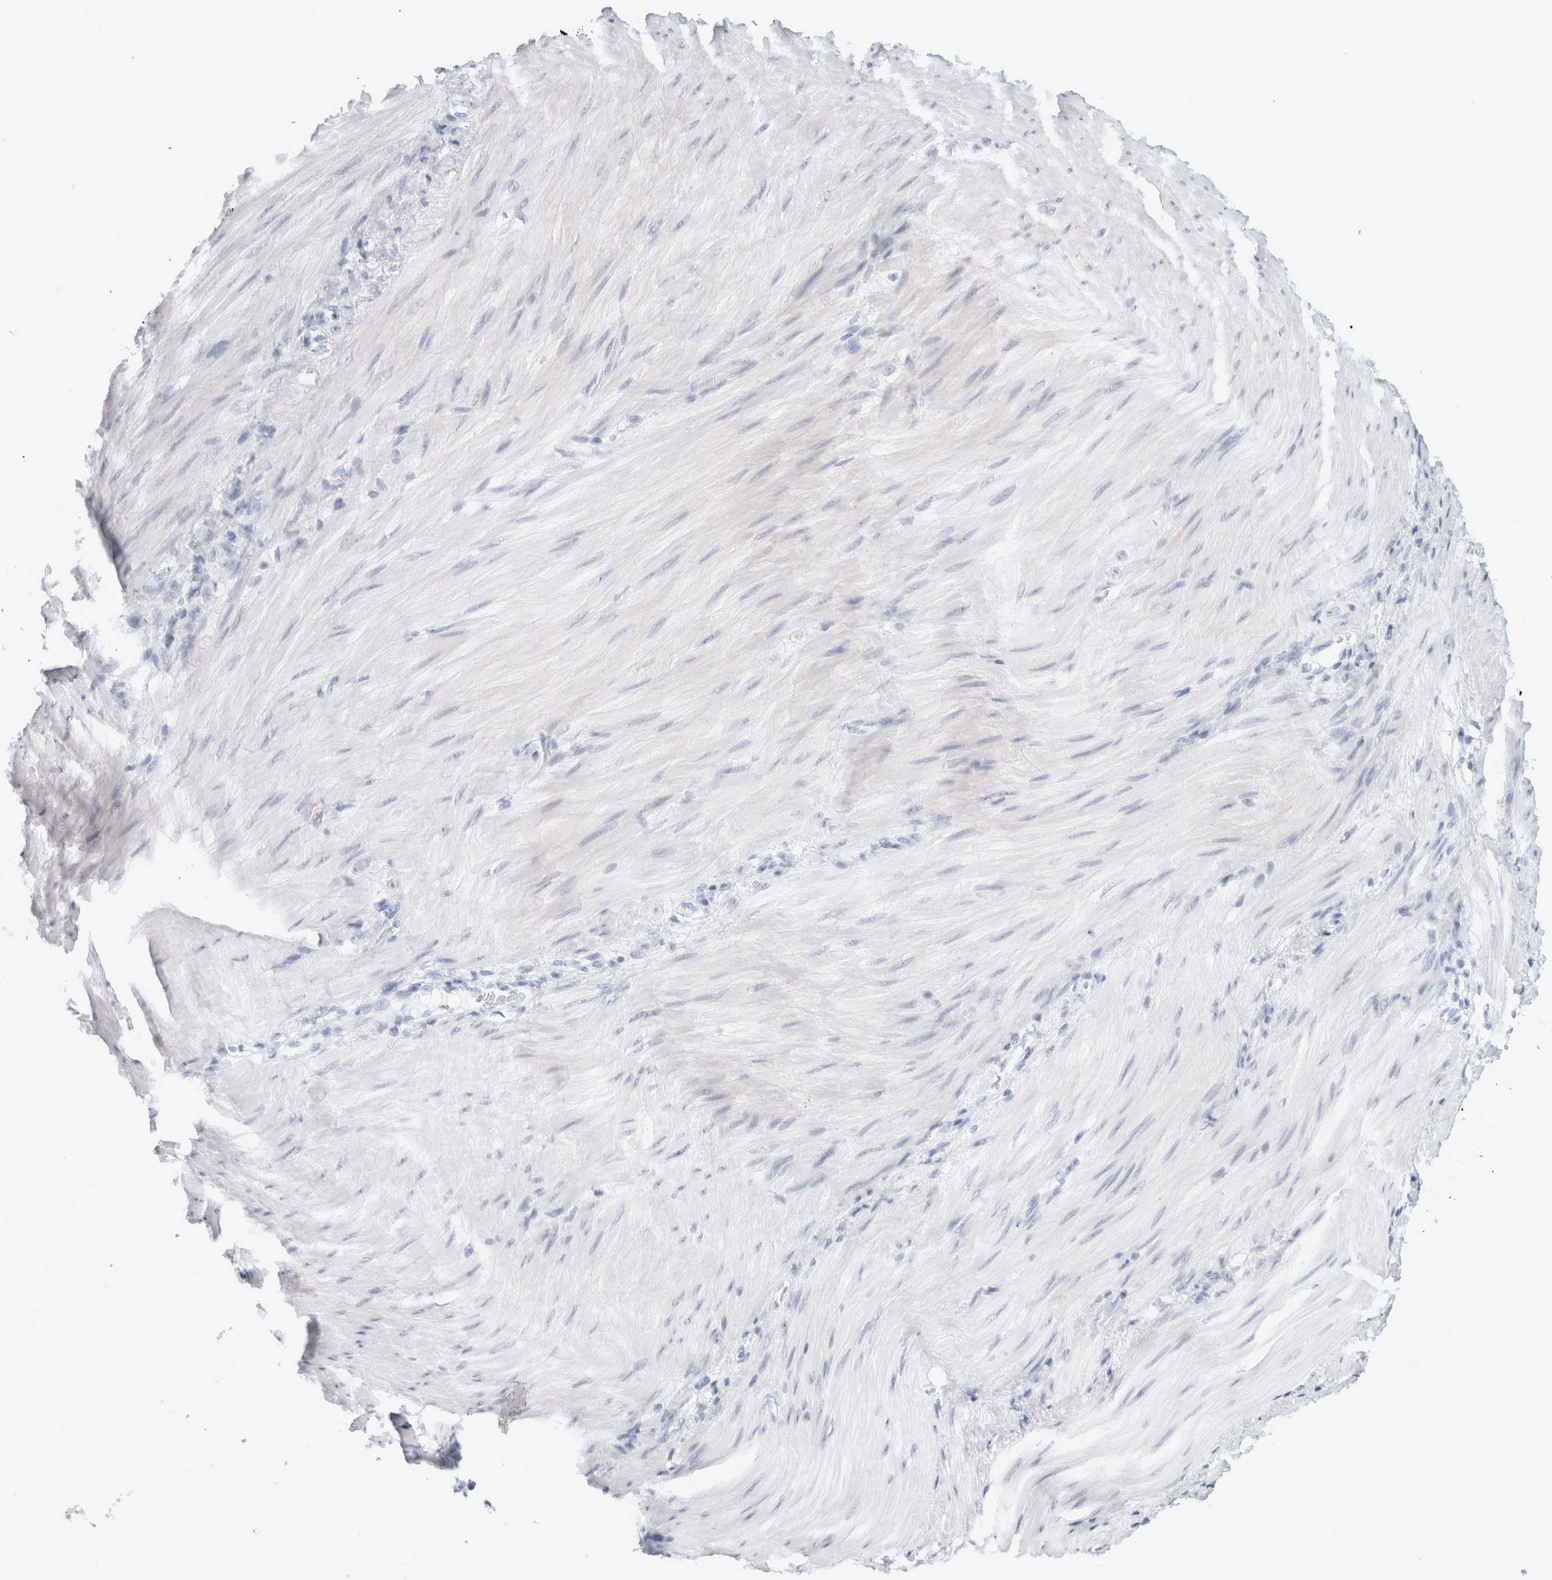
{"staining": {"intensity": "negative", "quantity": "none", "location": "none"}, "tissue": "stomach cancer", "cell_type": "Tumor cells", "image_type": "cancer", "snomed": [{"axis": "morphology", "description": "Normal tissue, NOS"}, {"axis": "morphology", "description": "Adenocarcinoma, NOS"}, {"axis": "topography", "description": "Stomach"}], "caption": "The histopathology image demonstrates no significant positivity in tumor cells of stomach cancer.", "gene": "MUC15", "patient": {"sex": "male", "age": 82}}